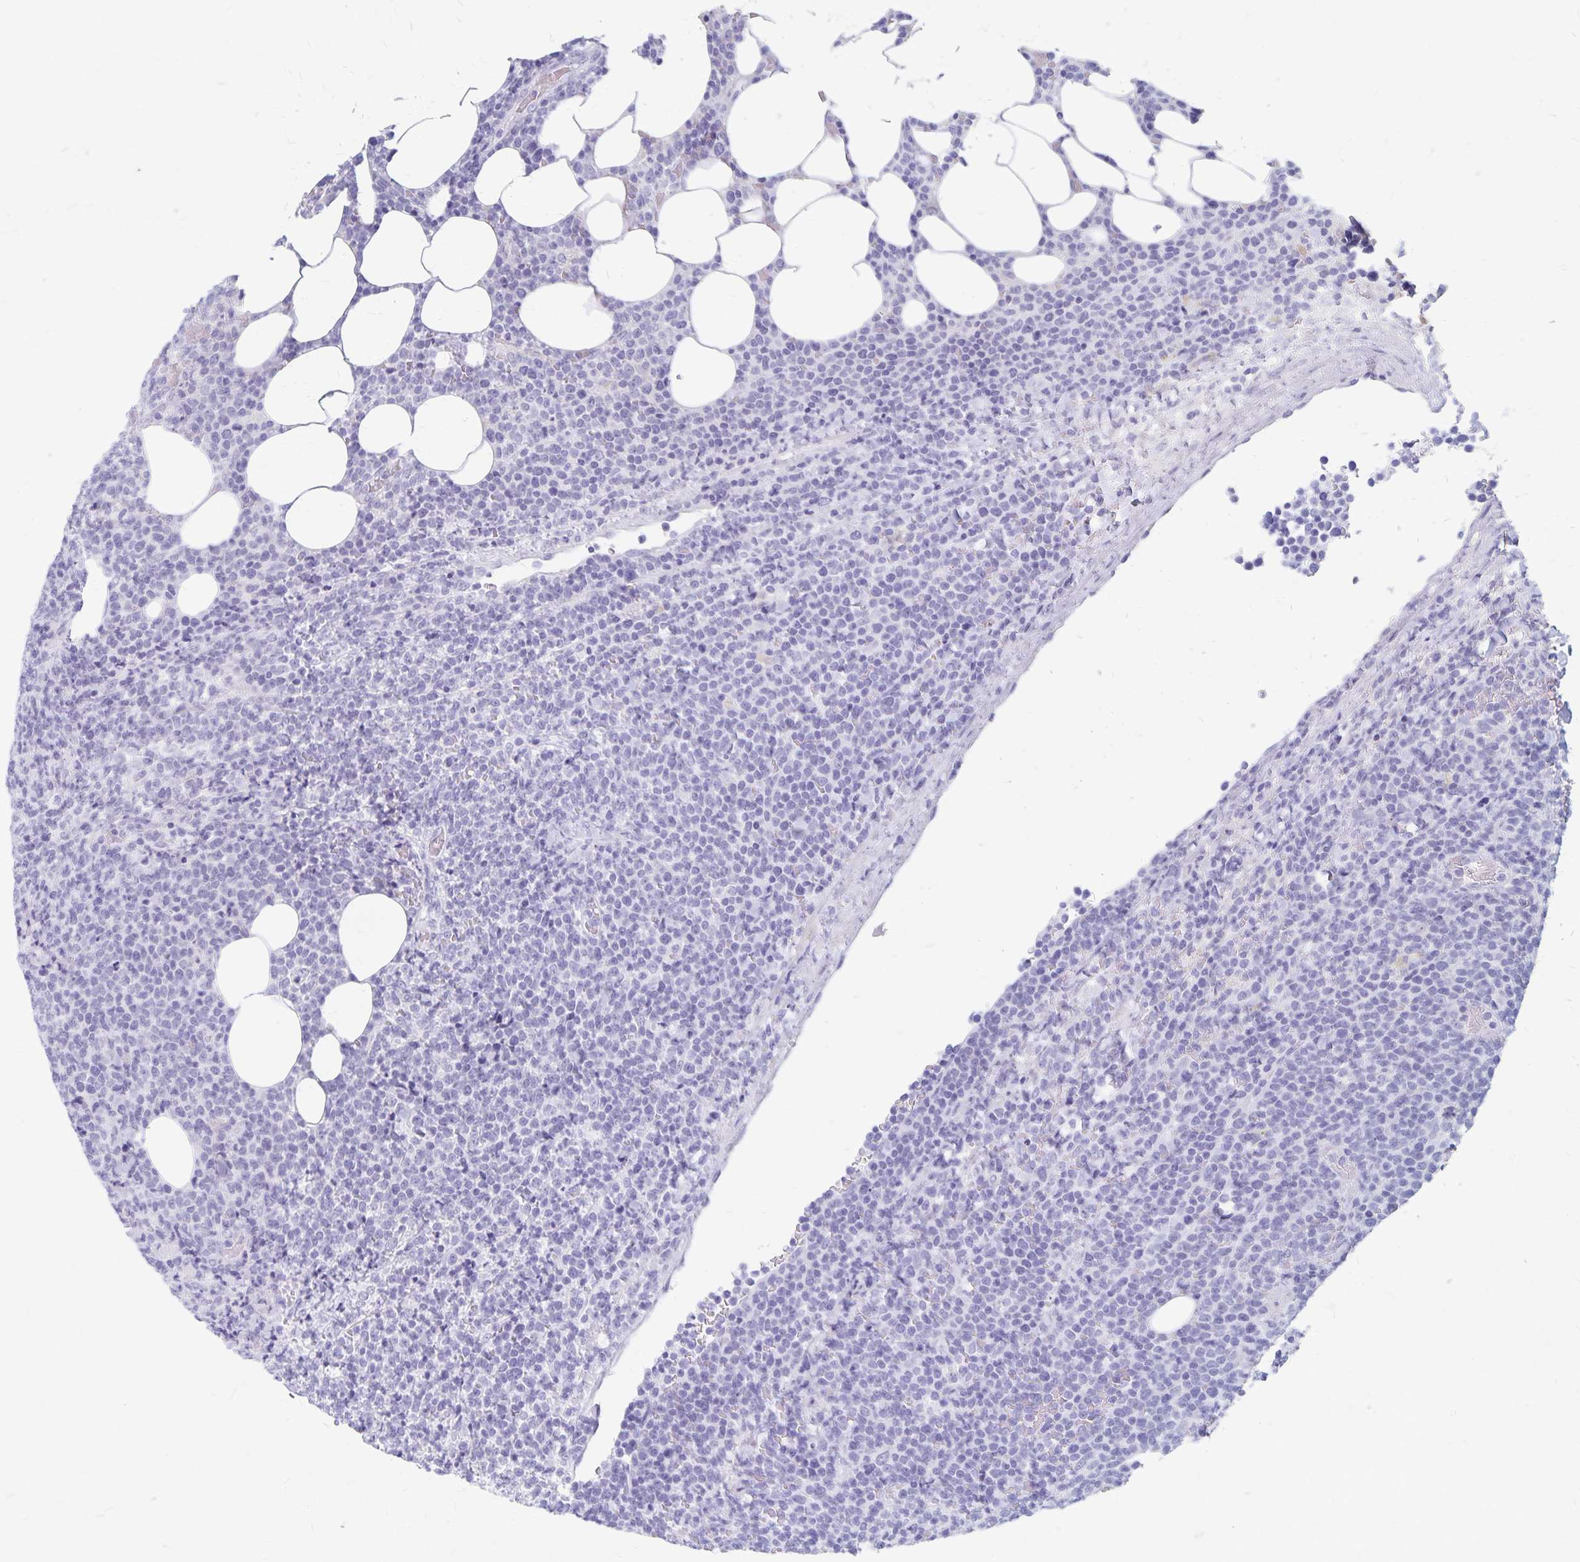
{"staining": {"intensity": "negative", "quantity": "none", "location": "none"}, "tissue": "lymphoma", "cell_type": "Tumor cells", "image_type": "cancer", "snomed": [{"axis": "morphology", "description": "Malignant lymphoma, non-Hodgkin's type, High grade"}, {"axis": "topography", "description": "Lymph node"}], "caption": "The image reveals no staining of tumor cells in lymphoma.", "gene": "GPBAR1", "patient": {"sex": "male", "age": 61}}